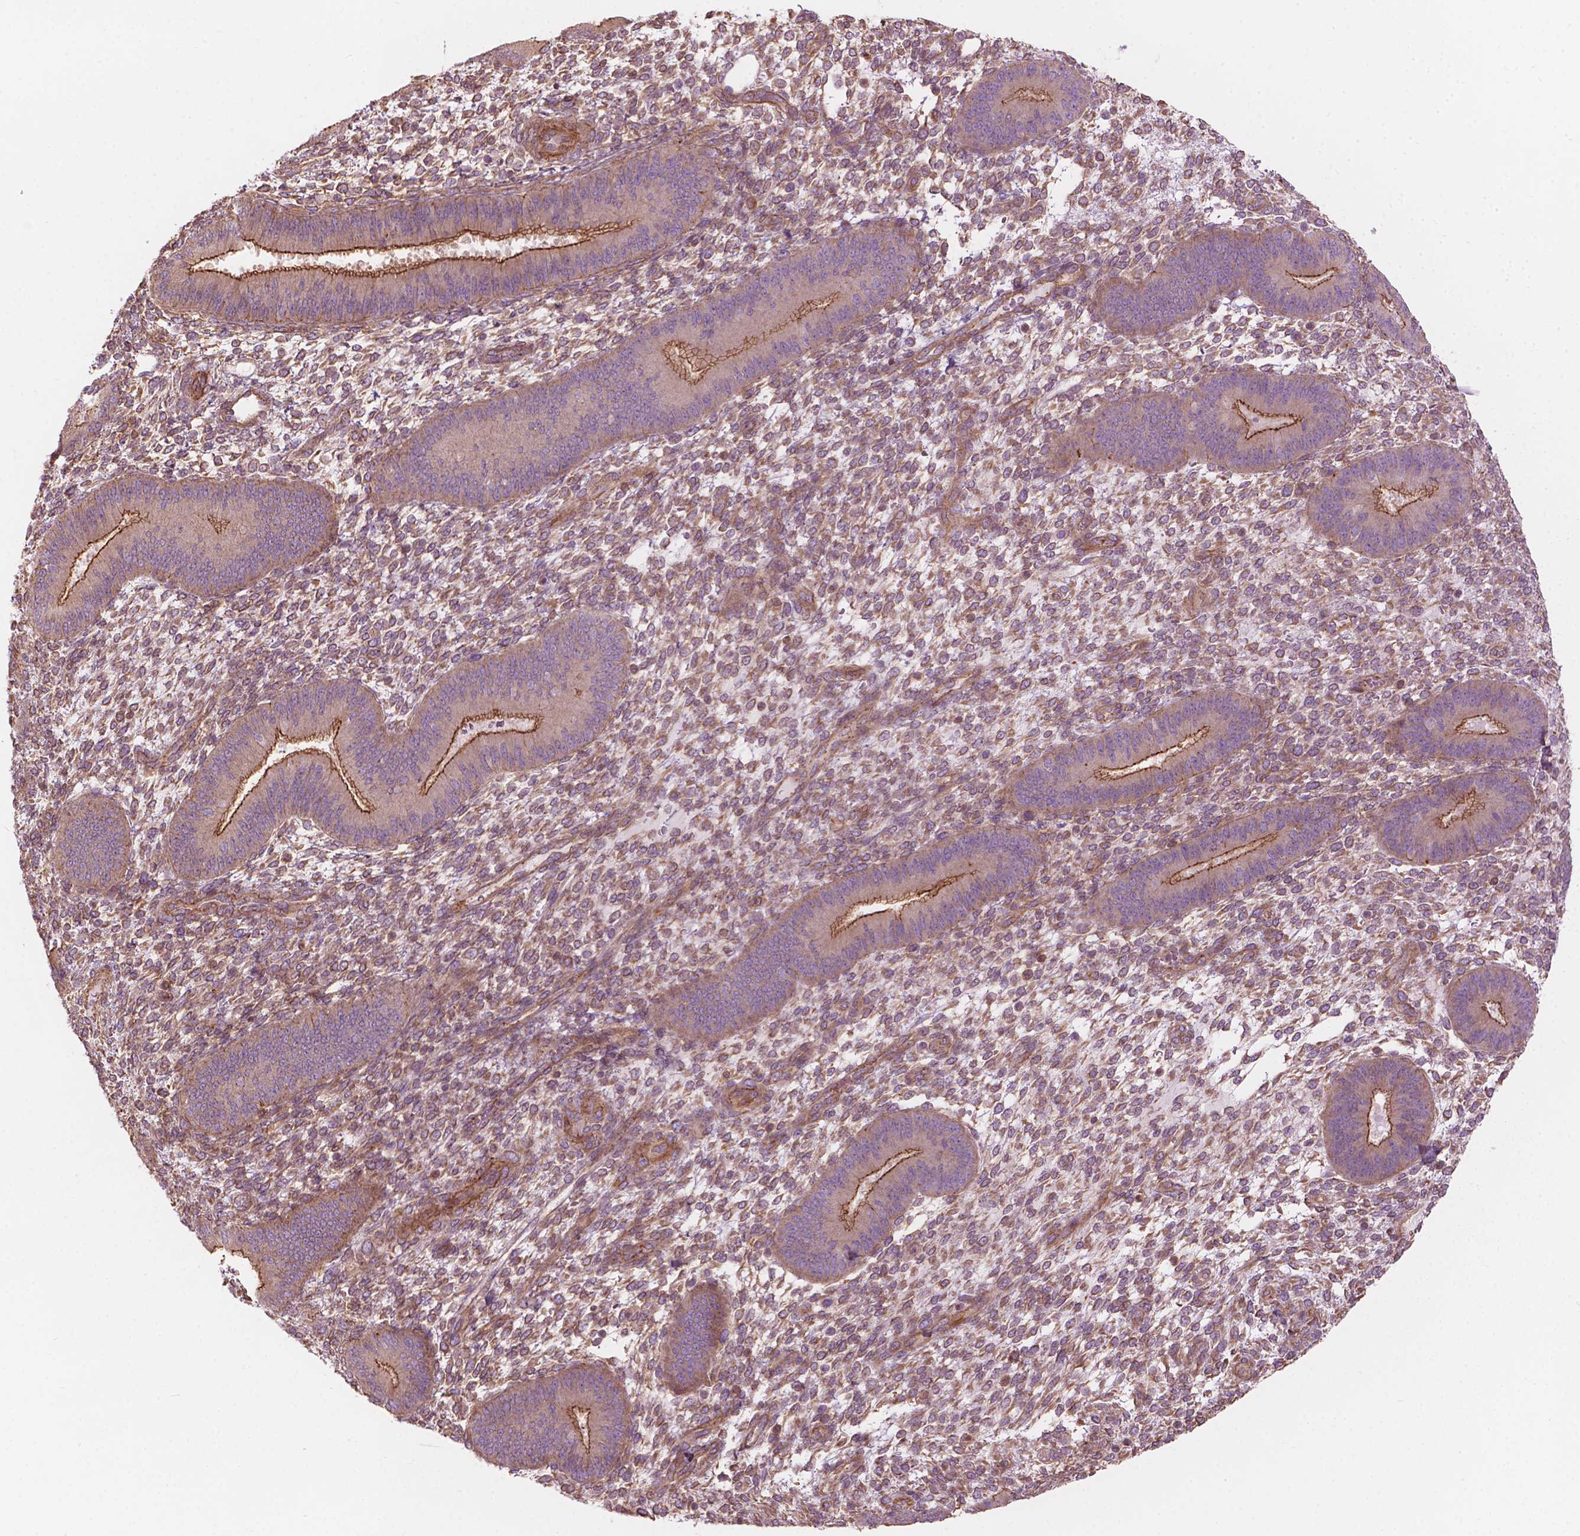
{"staining": {"intensity": "negative", "quantity": "none", "location": "none"}, "tissue": "endometrium", "cell_type": "Cells in endometrial stroma", "image_type": "normal", "snomed": [{"axis": "morphology", "description": "Normal tissue, NOS"}, {"axis": "topography", "description": "Endometrium"}], "caption": "Cells in endometrial stroma show no significant positivity in unremarkable endometrium.", "gene": "SURF4", "patient": {"sex": "female", "age": 39}}